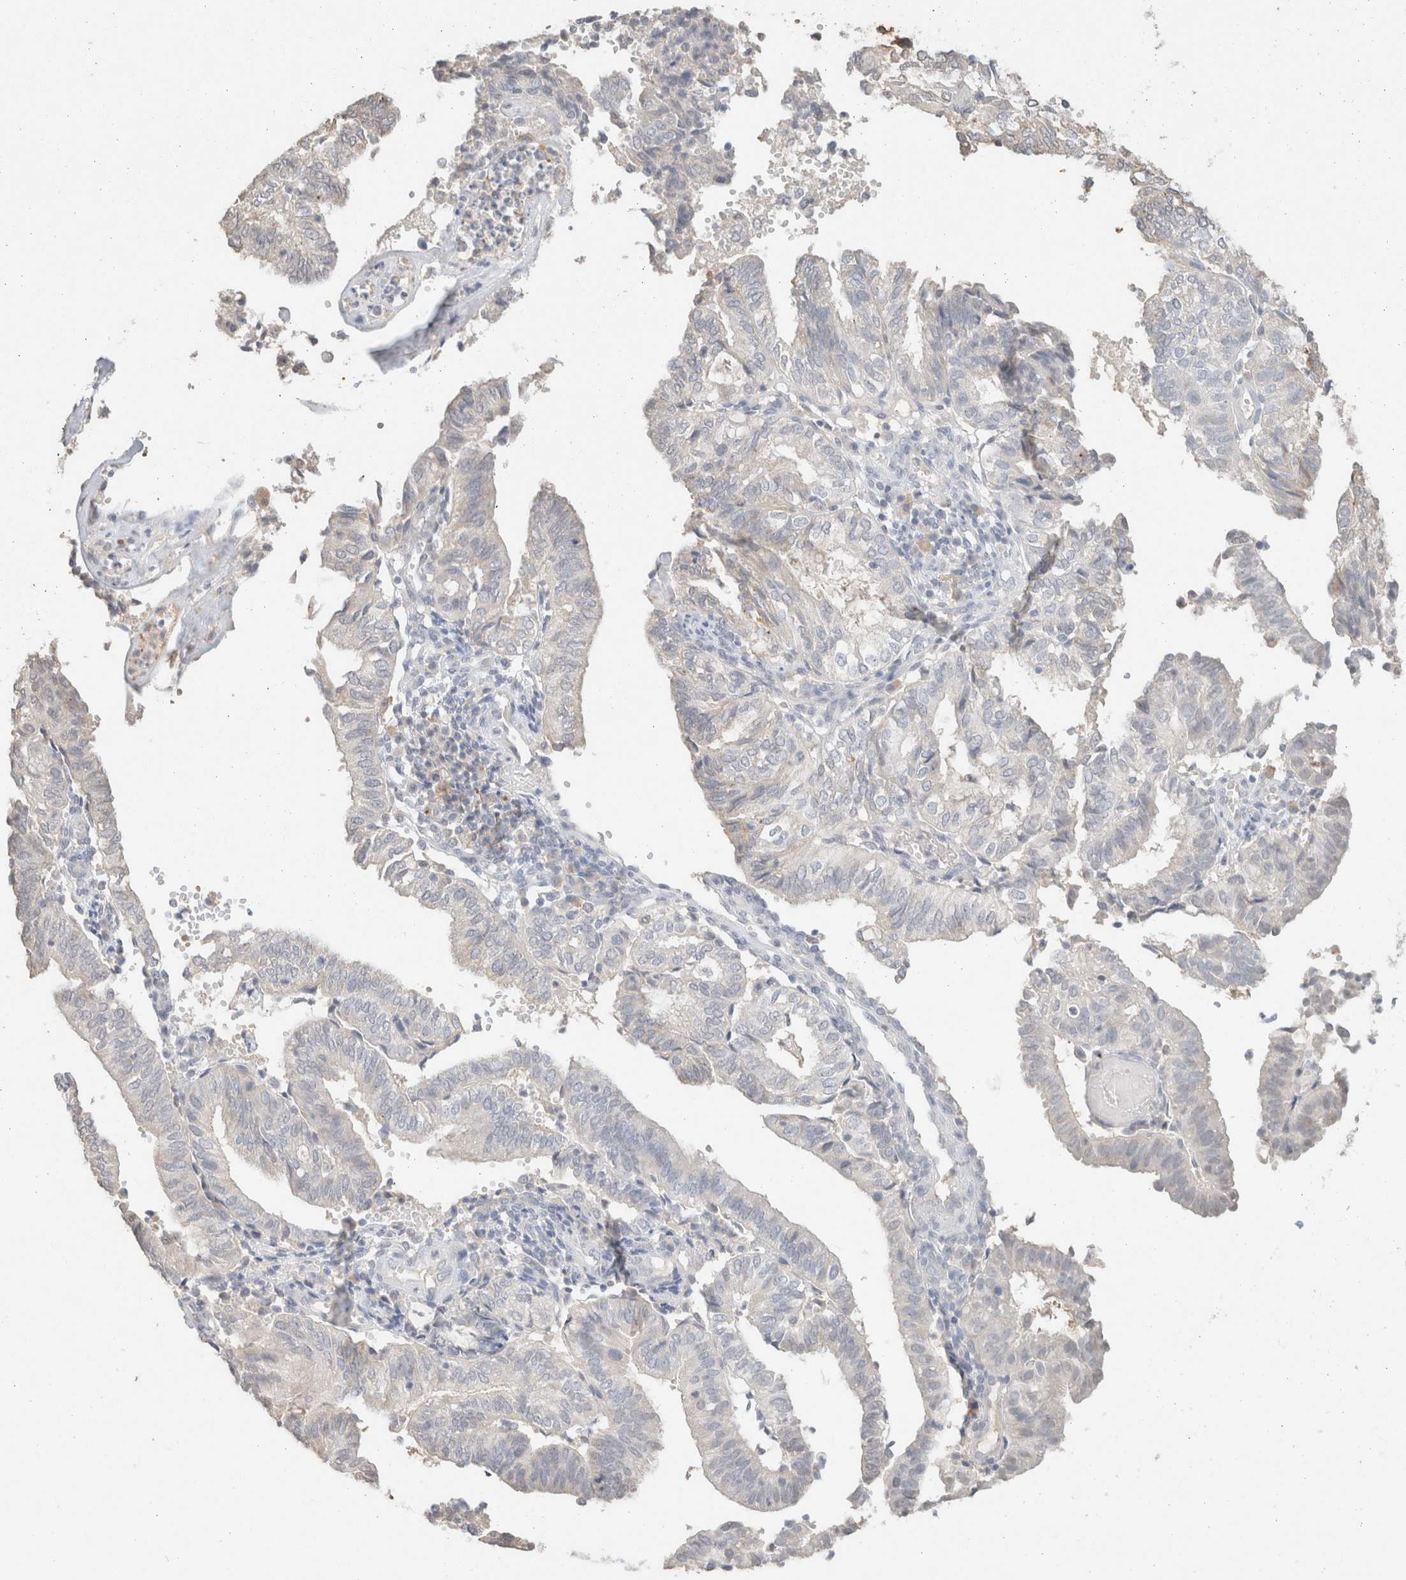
{"staining": {"intensity": "negative", "quantity": "none", "location": "none"}, "tissue": "endometrial cancer", "cell_type": "Tumor cells", "image_type": "cancer", "snomed": [{"axis": "morphology", "description": "Adenocarcinoma, NOS"}, {"axis": "topography", "description": "Uterus"}], "caption": "Adenocarcinoma (endometrial) was stained to show a protein in brown. There is no significant staining in tumor cells.", "gene": "CPA1", "patient": {"sex": "female", "age": 60}}